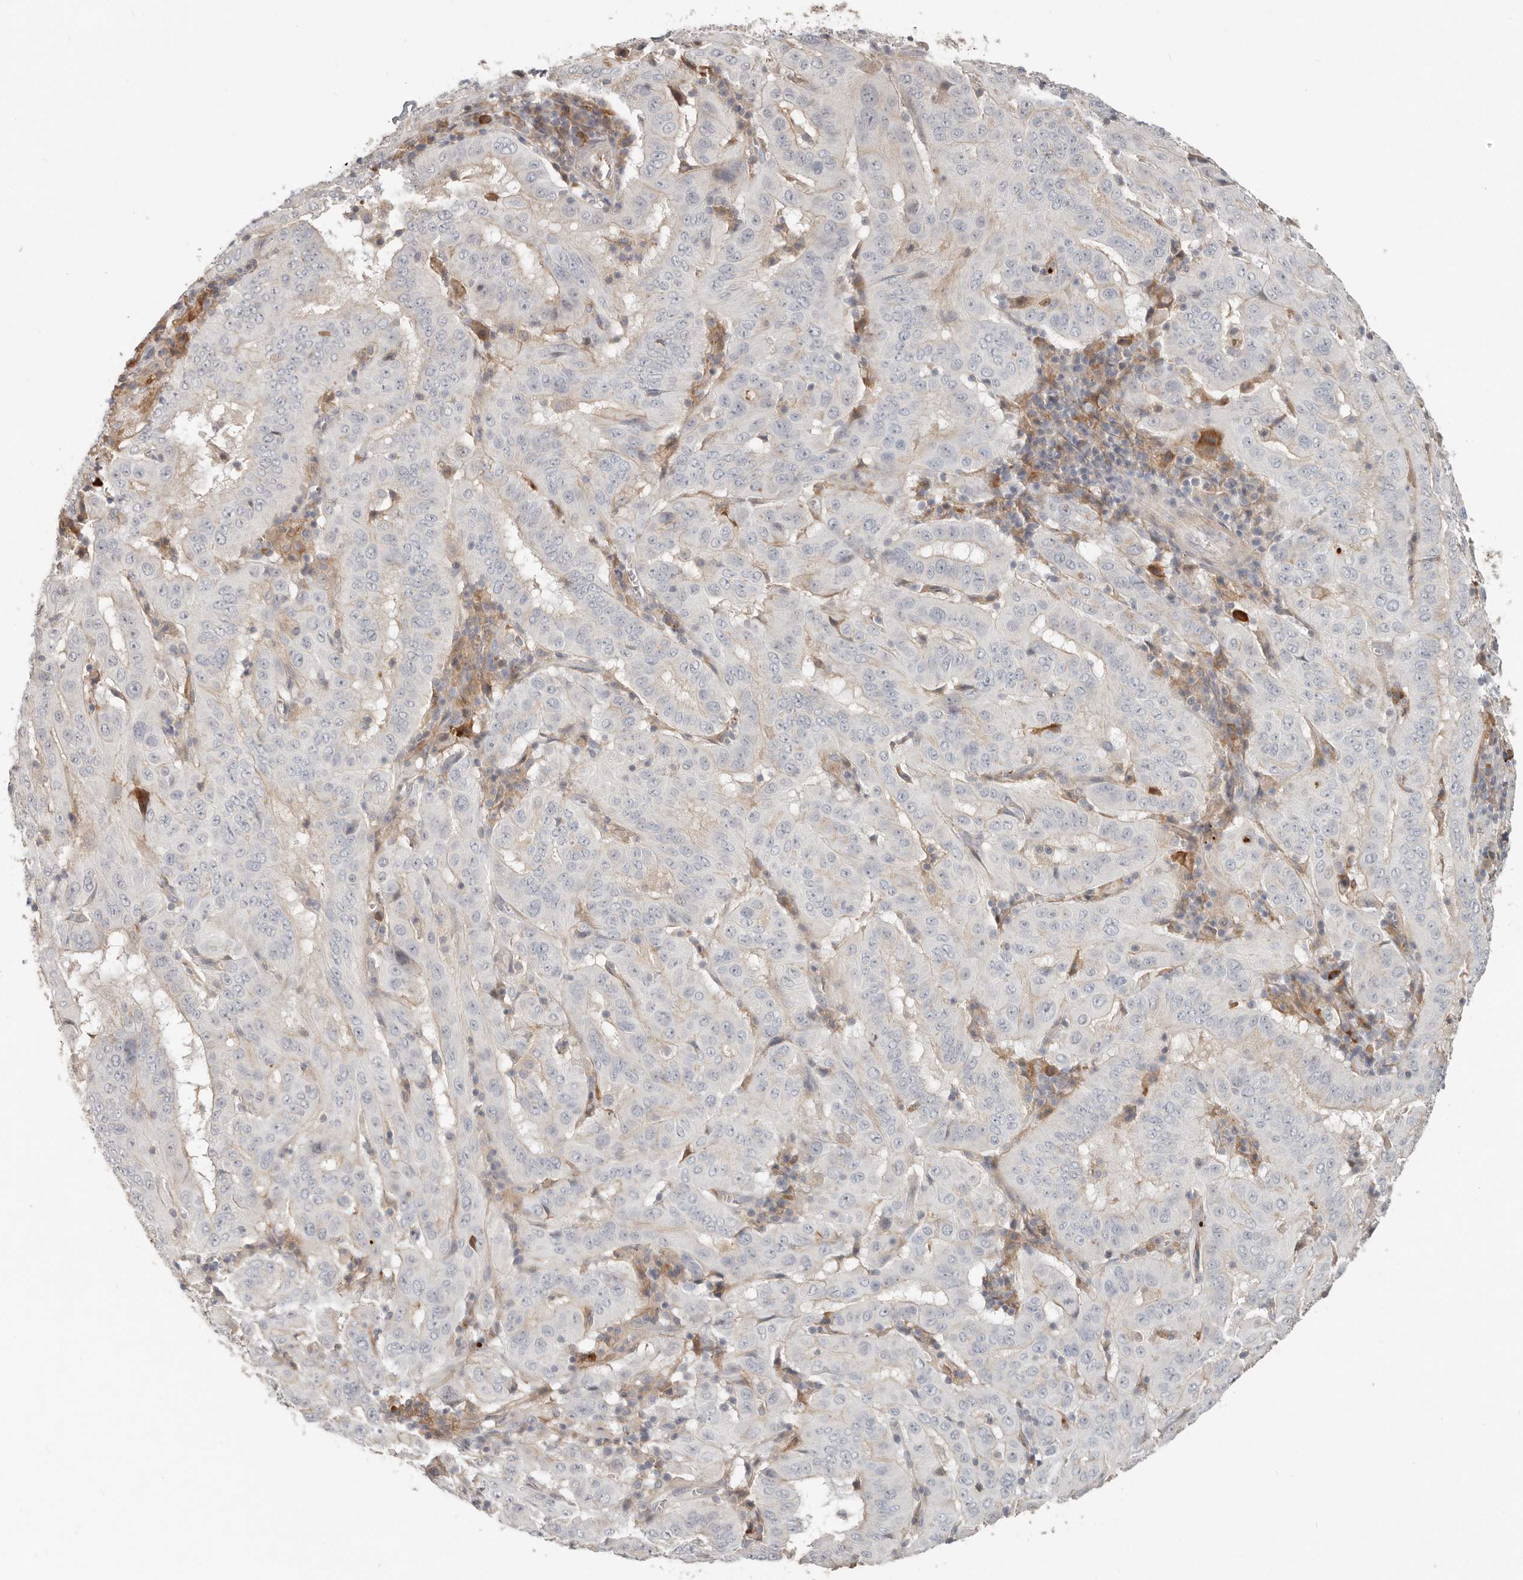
{"staining": {"intensity": "negative", "quantity": "none", "location": "none"}, "tissue": "pancreatic cancer", "cell_type": "Tumor cells", "image_type": "cancer", "snomed": [{"axis": "morphology", "description": "Adenocarcinoma, NOS"}, {"axis": "topography", "description": "Pancreas"}], "caption": "DAB immunohistochemical staining of human pancreatic adenocarcinoma shows no significant expression in tumor cells.", "gene": "MTFR2", "patient": {"sex": "male", "age": 63}}